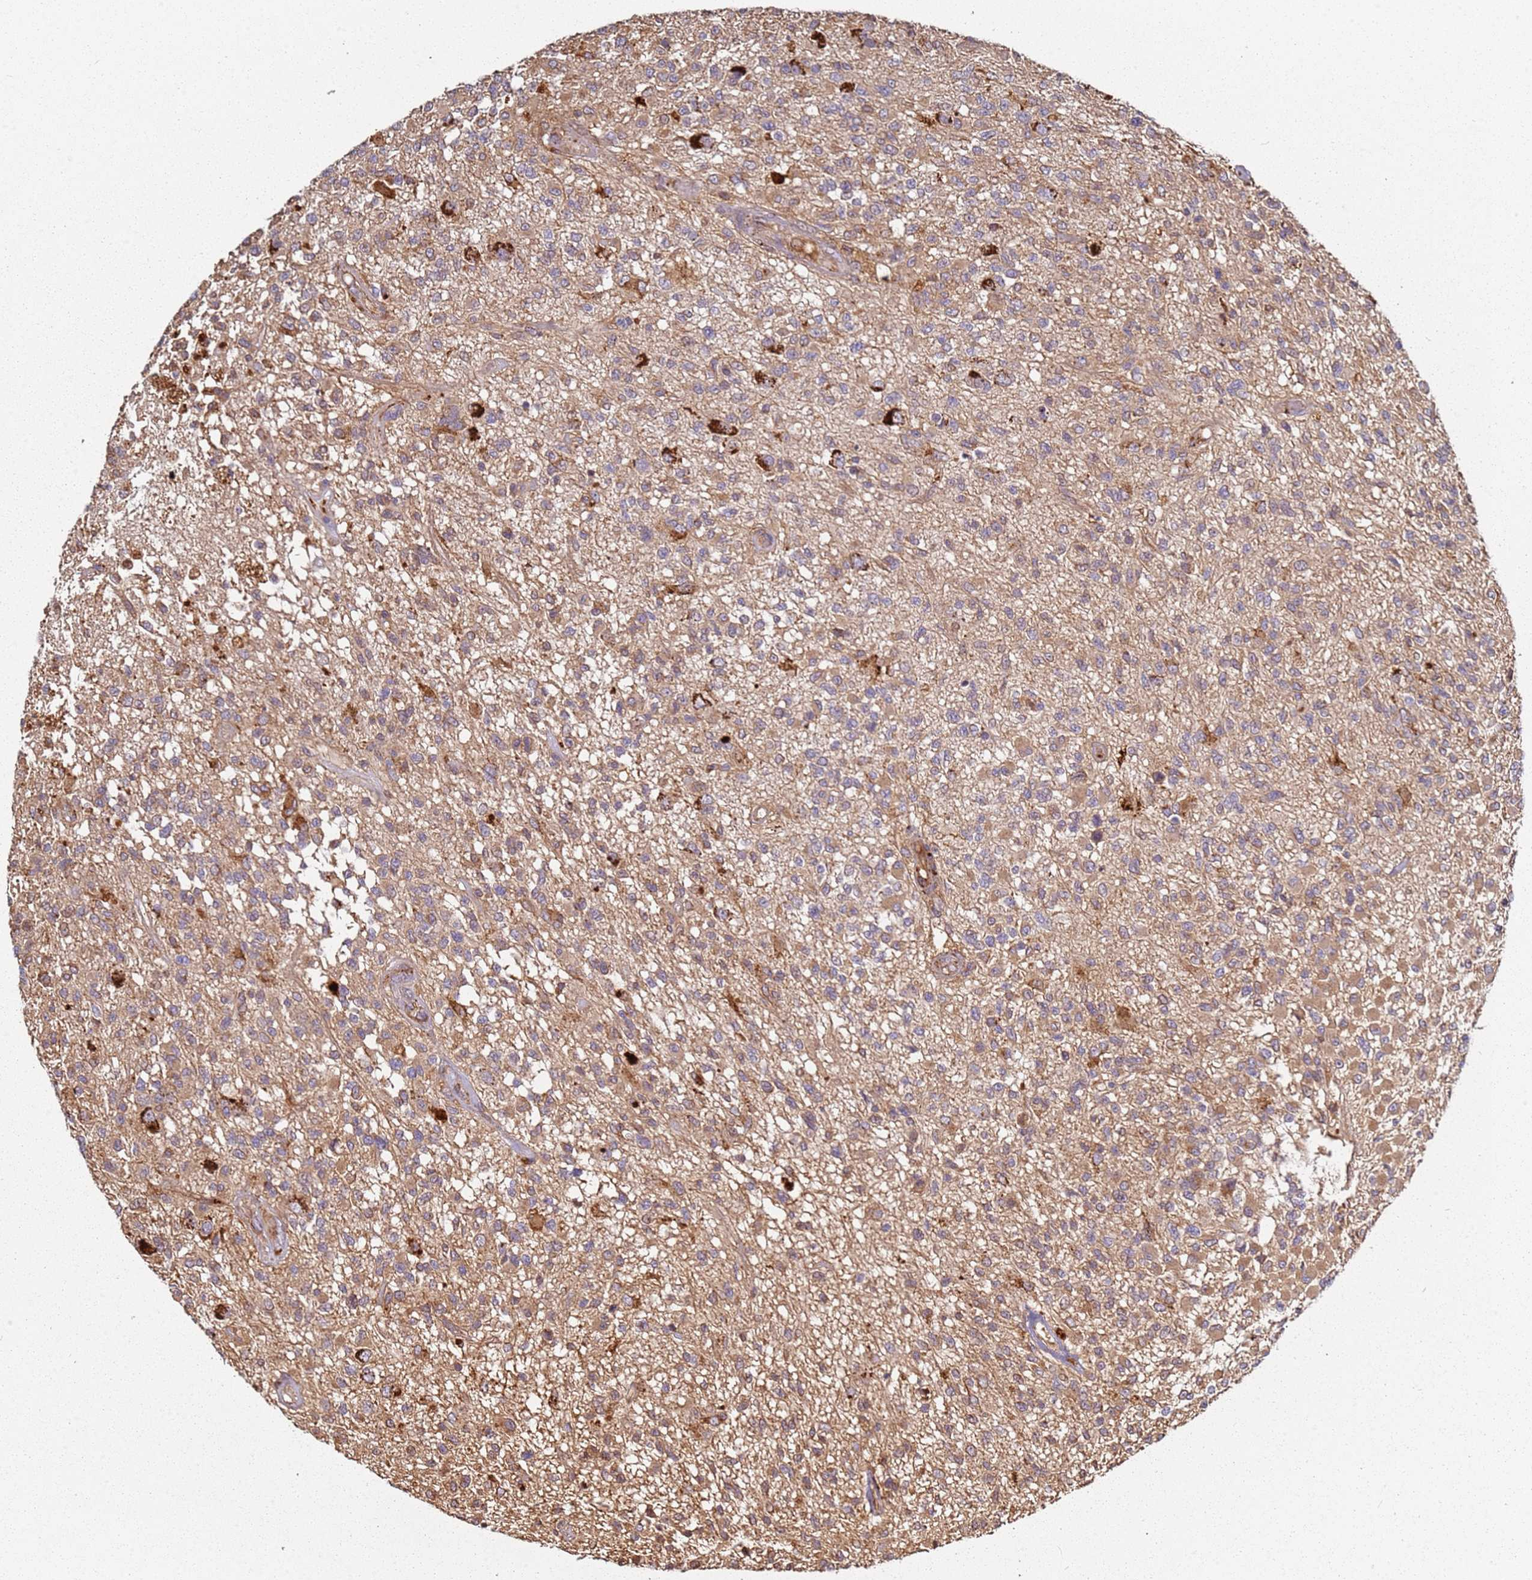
{"staining": {"intensity": "moderate", "quantity": ">75%", "location": "cytoplasmic/membranous"}, "tissue": "glioma", "cell_type": "Tumor cells", "image_type": "cancer", "snomed": [{"axis": "morphology", "description": "Glioma, malignant, High grade"}, {"axis": "morphology", "description": "Glioblastoma, NOS"}, {"axis": "topography", "description": "Brain"}], "caption": "High-magnification brightfield microscopy of malignant glioma (high-grade) stained with DAB (brown) and counterstained with hematoxylin (blue). tumor cells exhibit moderate cytoplasmic/membranous positivity is present in about>75% of cells.", "gene": "SCGB2B2", "patient": {"sex": "male", "age": 60}}